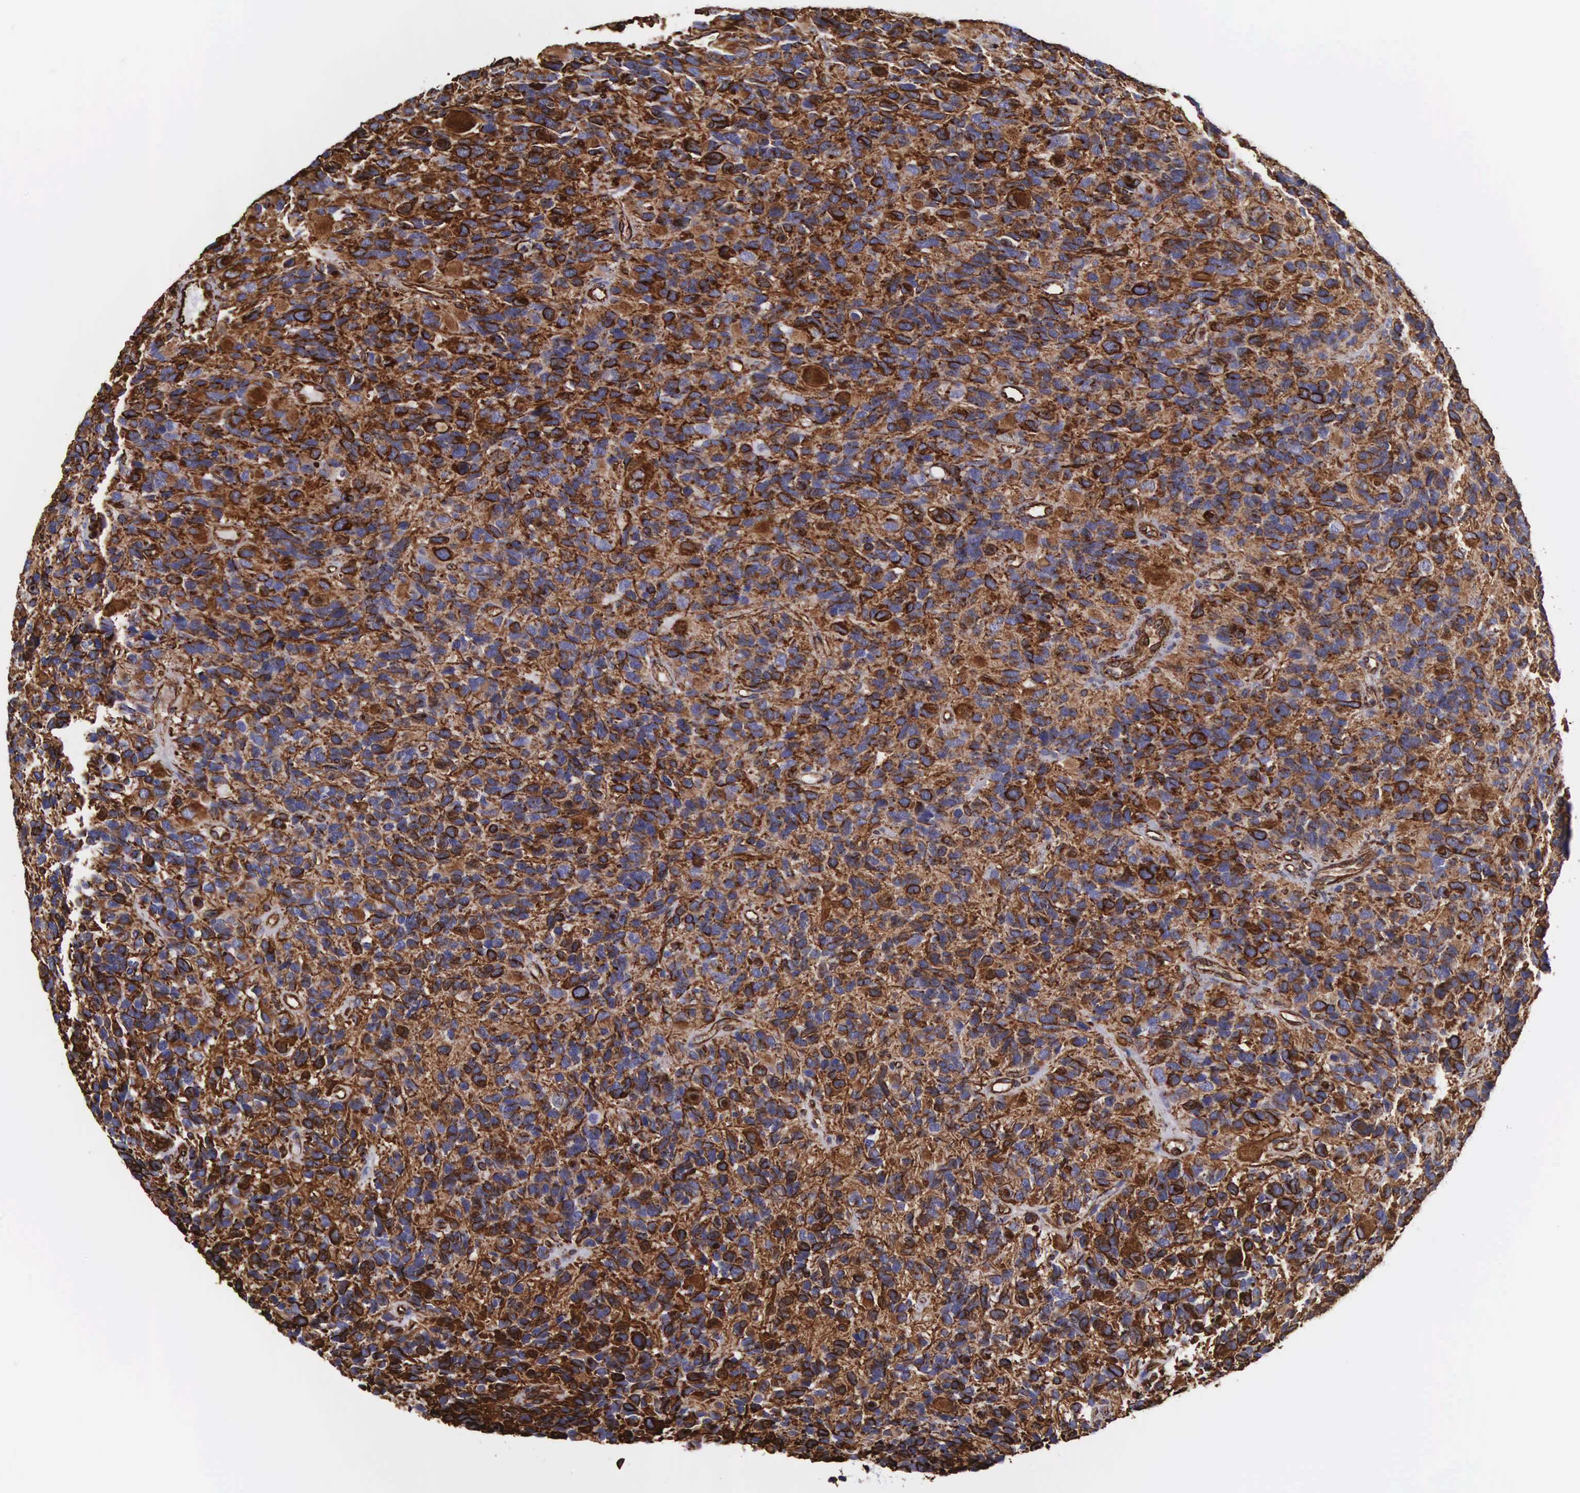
{"staining": {"intensity": "strong", "quantity": "25%-75%", "location": "cytoplasmic/membranous"}, "tissue": "glioma", "cell_type": "Tumor cells", "image_type": "cancer", "snomed": [{"axis": "morphology", "description": "Glioma, malignant, High grade"}, {"axis": "topography", "description": "Brain"}], "caption": "This micrograph displays immunohistochemistry (IHC) staining of human glioma, with high strong cytoplasmic/membranous staining in about 25%-75% of tumor cells.", "gene": "VIM", "patient": {"sex": "male", "age": 77}}